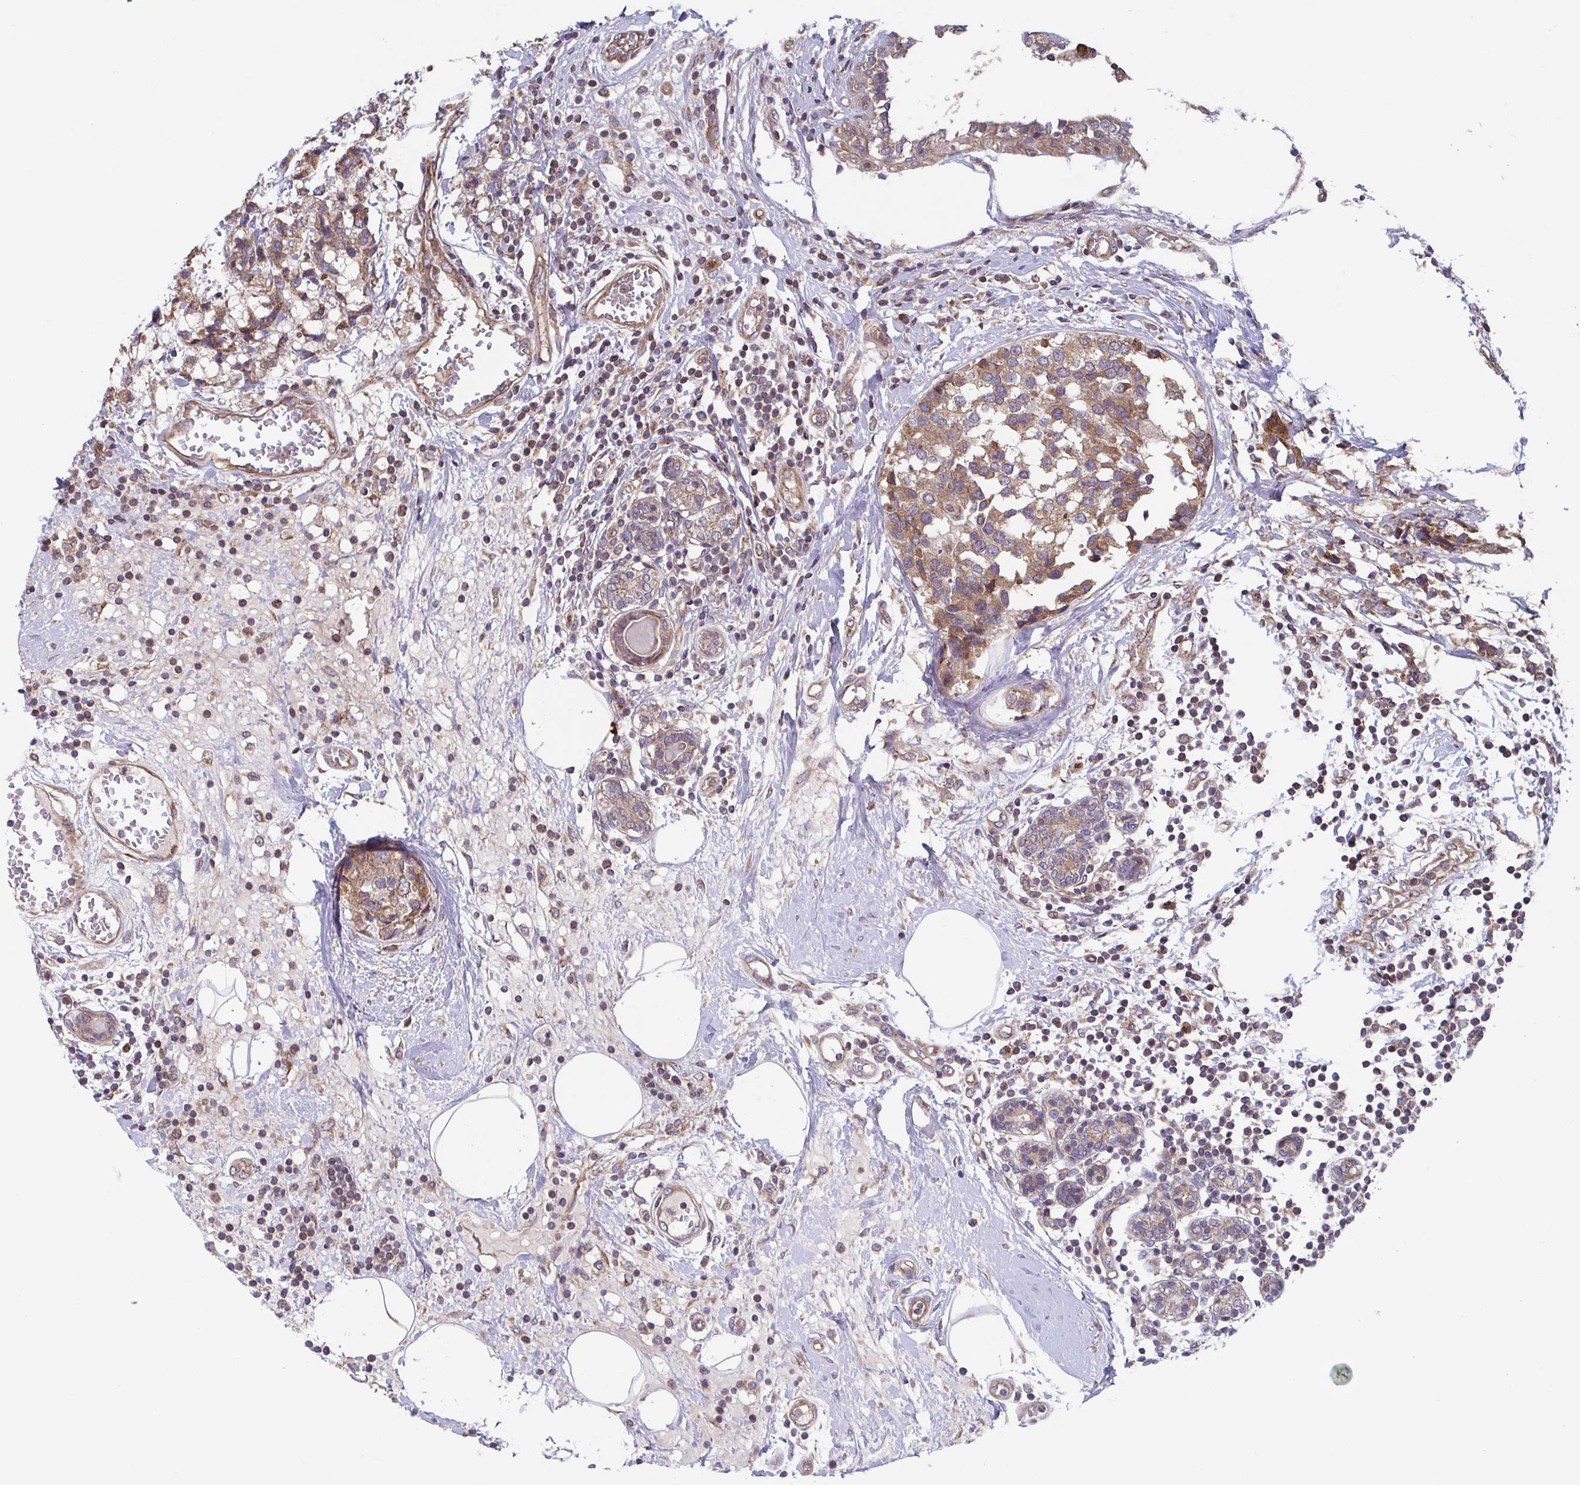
{"staining": {"intensity": "moderate", "quantity": ">75%", "location": "cytoplasmic/membranous"}, "tissue": "breast cancer", "cell_type": "Tumor cells", "image_type": "cancer", "snomed": [{"axis": "morphology", "description": "Lobular carcinoma"}, {"axis": "topography", "description": "Breast"}], "caption": "Protein staining of breast cancer tissue shows moderate cytoplasmic/membranous expression in approximately >75% of tumor cells.", "gene": "COPB1", "patient": {"sex": "female", "age": 59}}